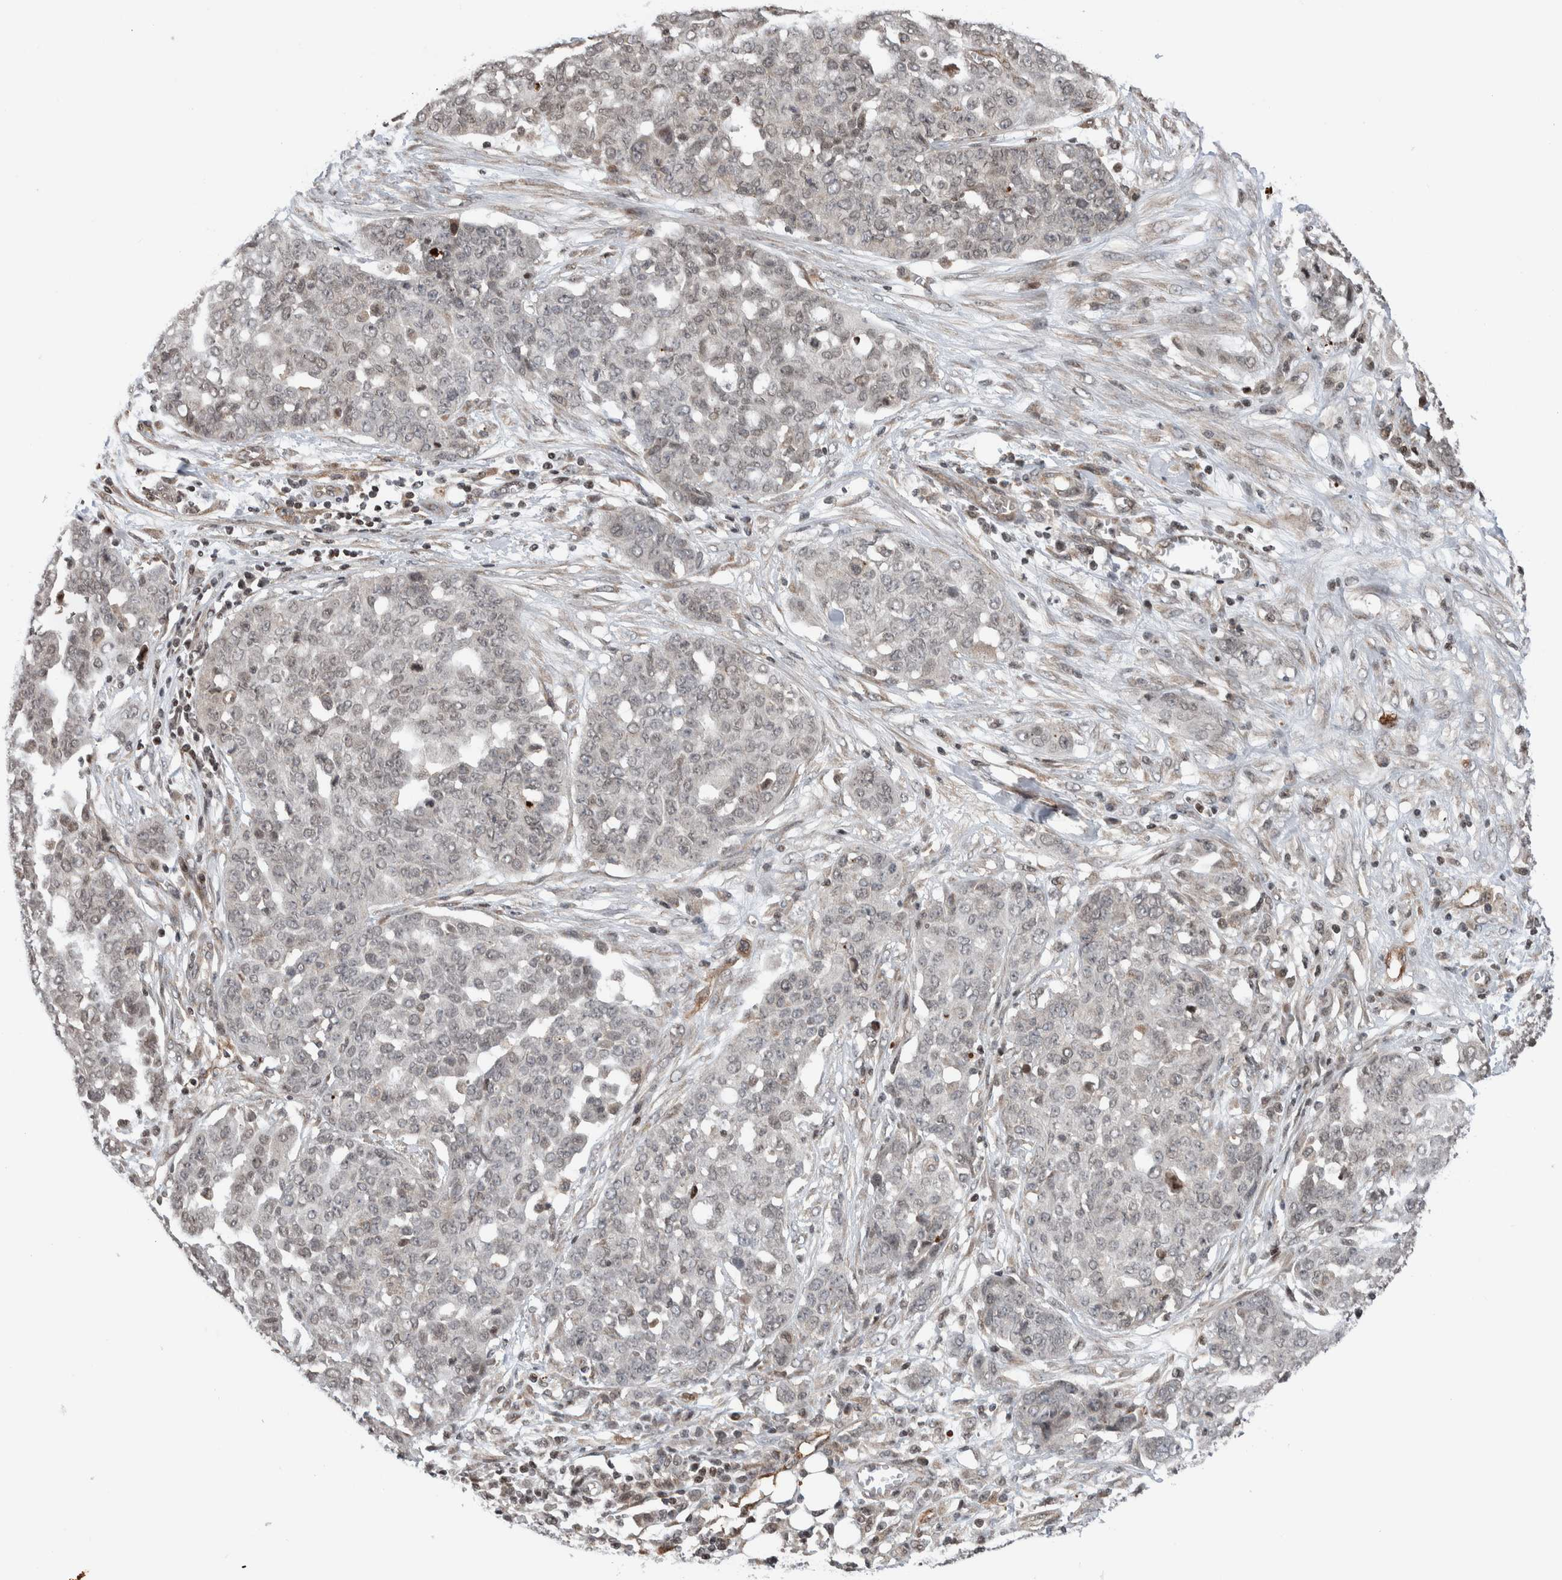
{"staining": {"intensity": "weak", "quantity": "<25%", "location": "nuclear"}, "tissue": "ovarian cancer", "cell_type": "Tumor cells", "image_type": "cancer", "snomed": [{"axis": "morphology", "description": "Cystadenocarcinoma, serous, NOS"}, {"axis": "topography", "description": "Soft tissue"}, {"axis": "topography", "description": "Ovary"}], "caption": "Protein analysis of ovarian cancer (serous cystadenocarcinoma) reveals no significant staining in tumor cells.", "gene": "NPLOC4", "patient": {"sex": "female", "age": 57}}